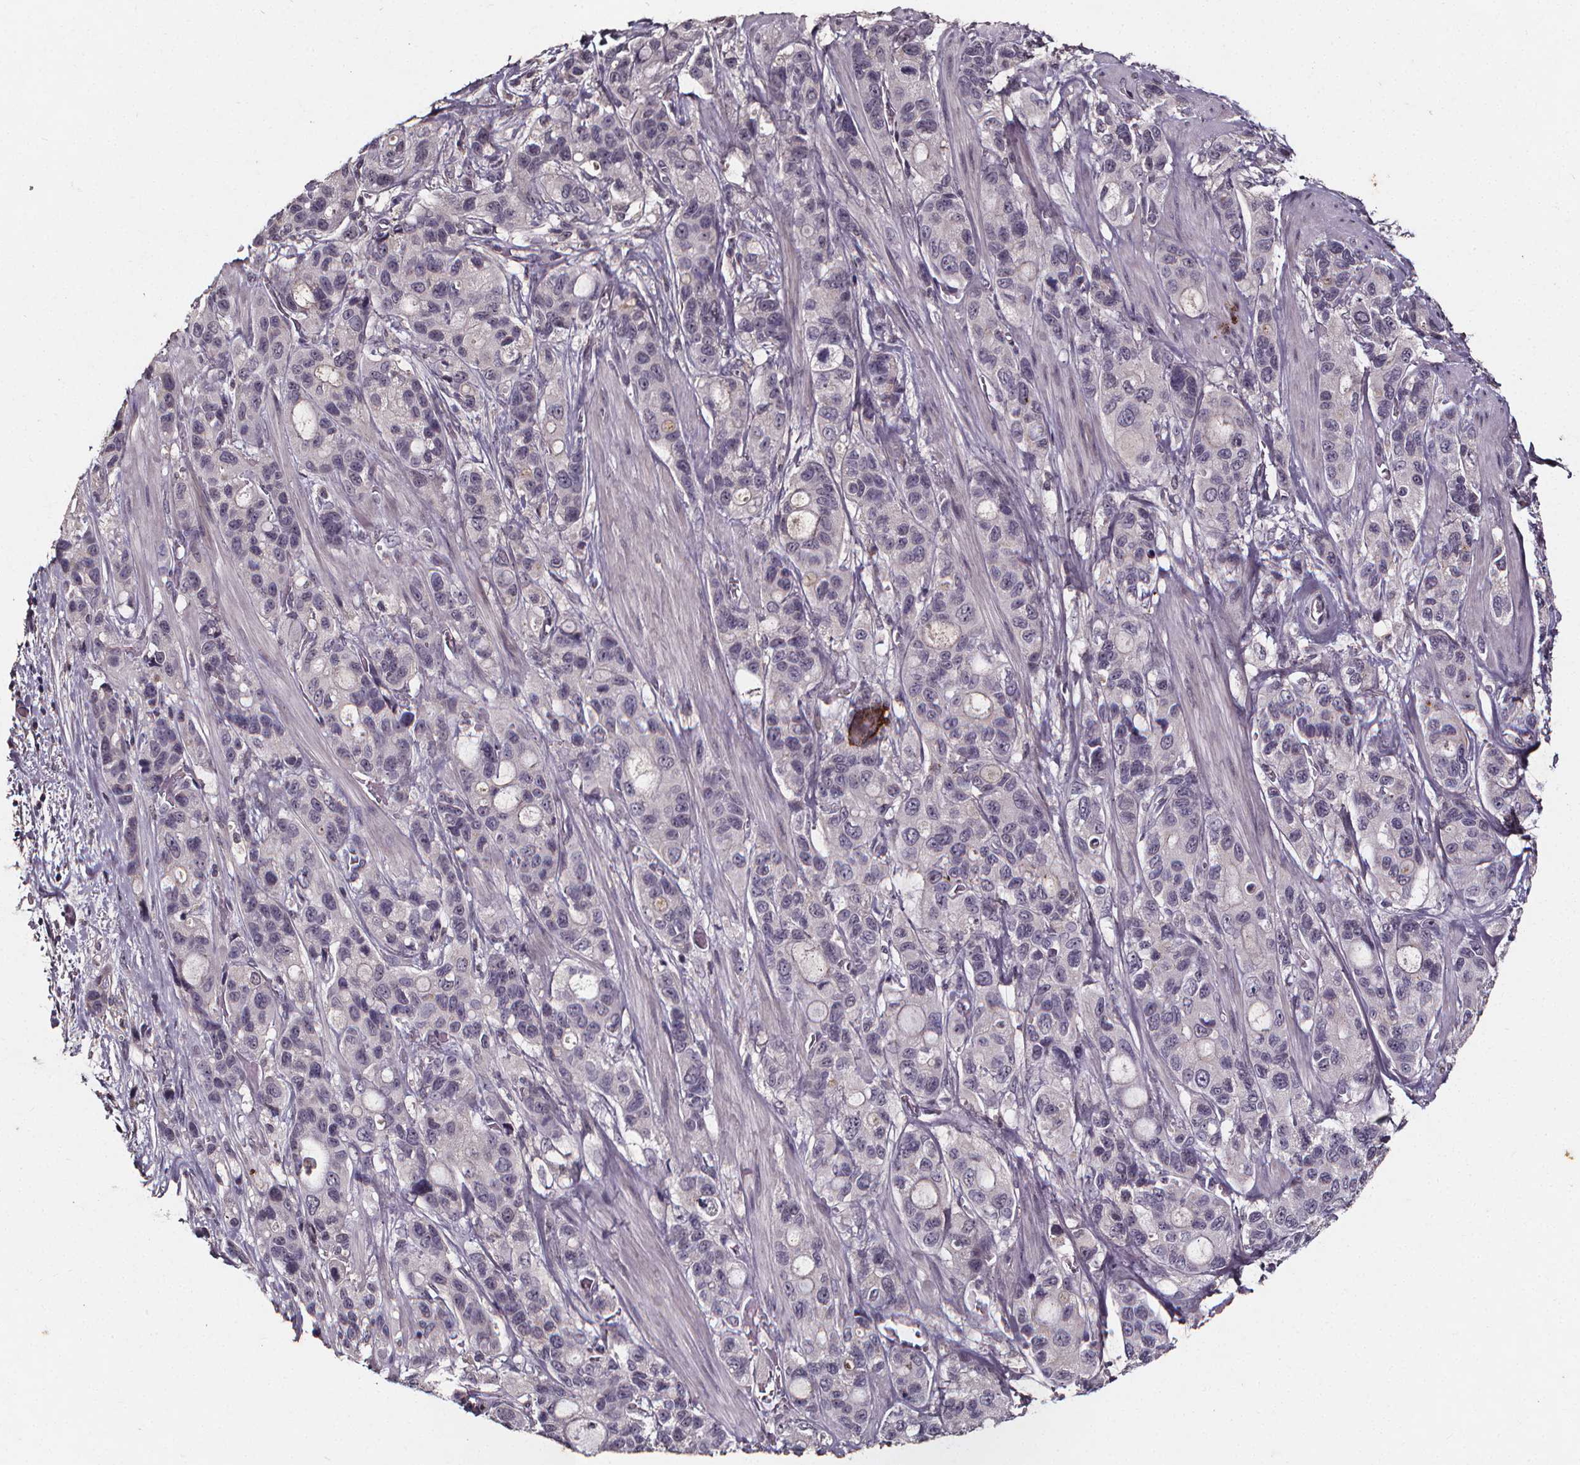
{"staining": {"intensity": "negative", "quantity": "none", "location": "none"}, "tissue": "stomach cancer", "cell_type": "Tumor cells", "image_type": "cancer", "snomed": [{"axis": "morphology", "description": "Adenocarcinoma, NOS"}, {"axis": "topography", "description": "Stomach"}], "caption": "Tumor cells are negative for brown protein staining in stomach cancer.", "gene": "SPAG8", "patient": {"sex": "male", "age": 63}}